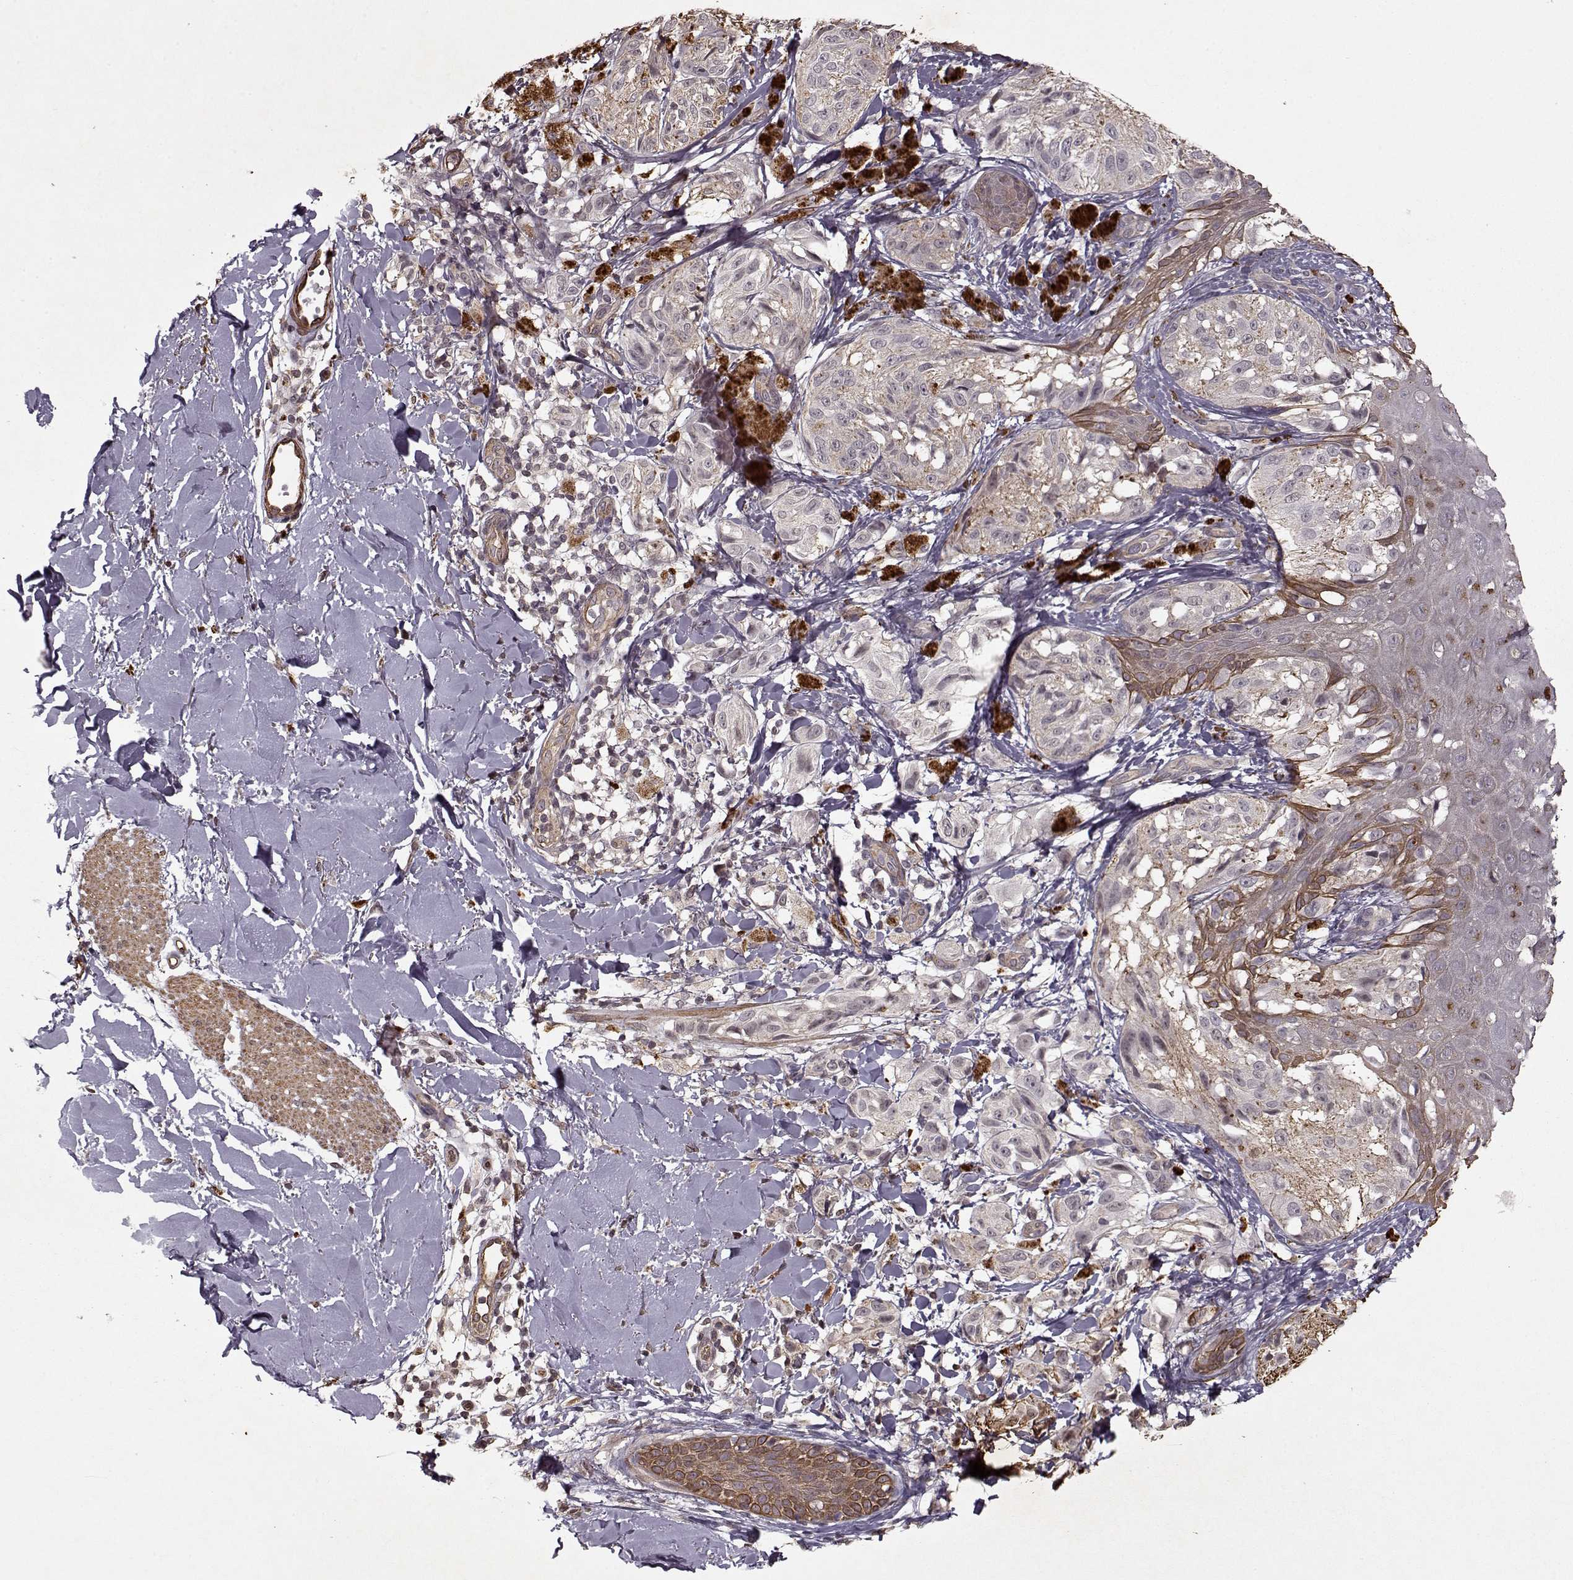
{"staining": {"intensity": "negative", "quantity": "none", "location": "none"}, "tissue": "melanoma", "cell_type": "Tumor cells", "image_type": "cancer", "snomed": [{"axis": "morphology", "description": "Malignant melanoma, NOS"}, {"axis": "topography", "description": "Skin"}], "caption": "A high-resolution micrograph shows IHC staining of melanoma, which exhibits no significant expression in tumor cells.", "gene": "KRT9", "patient": {"sex": "male", "age": 36}}